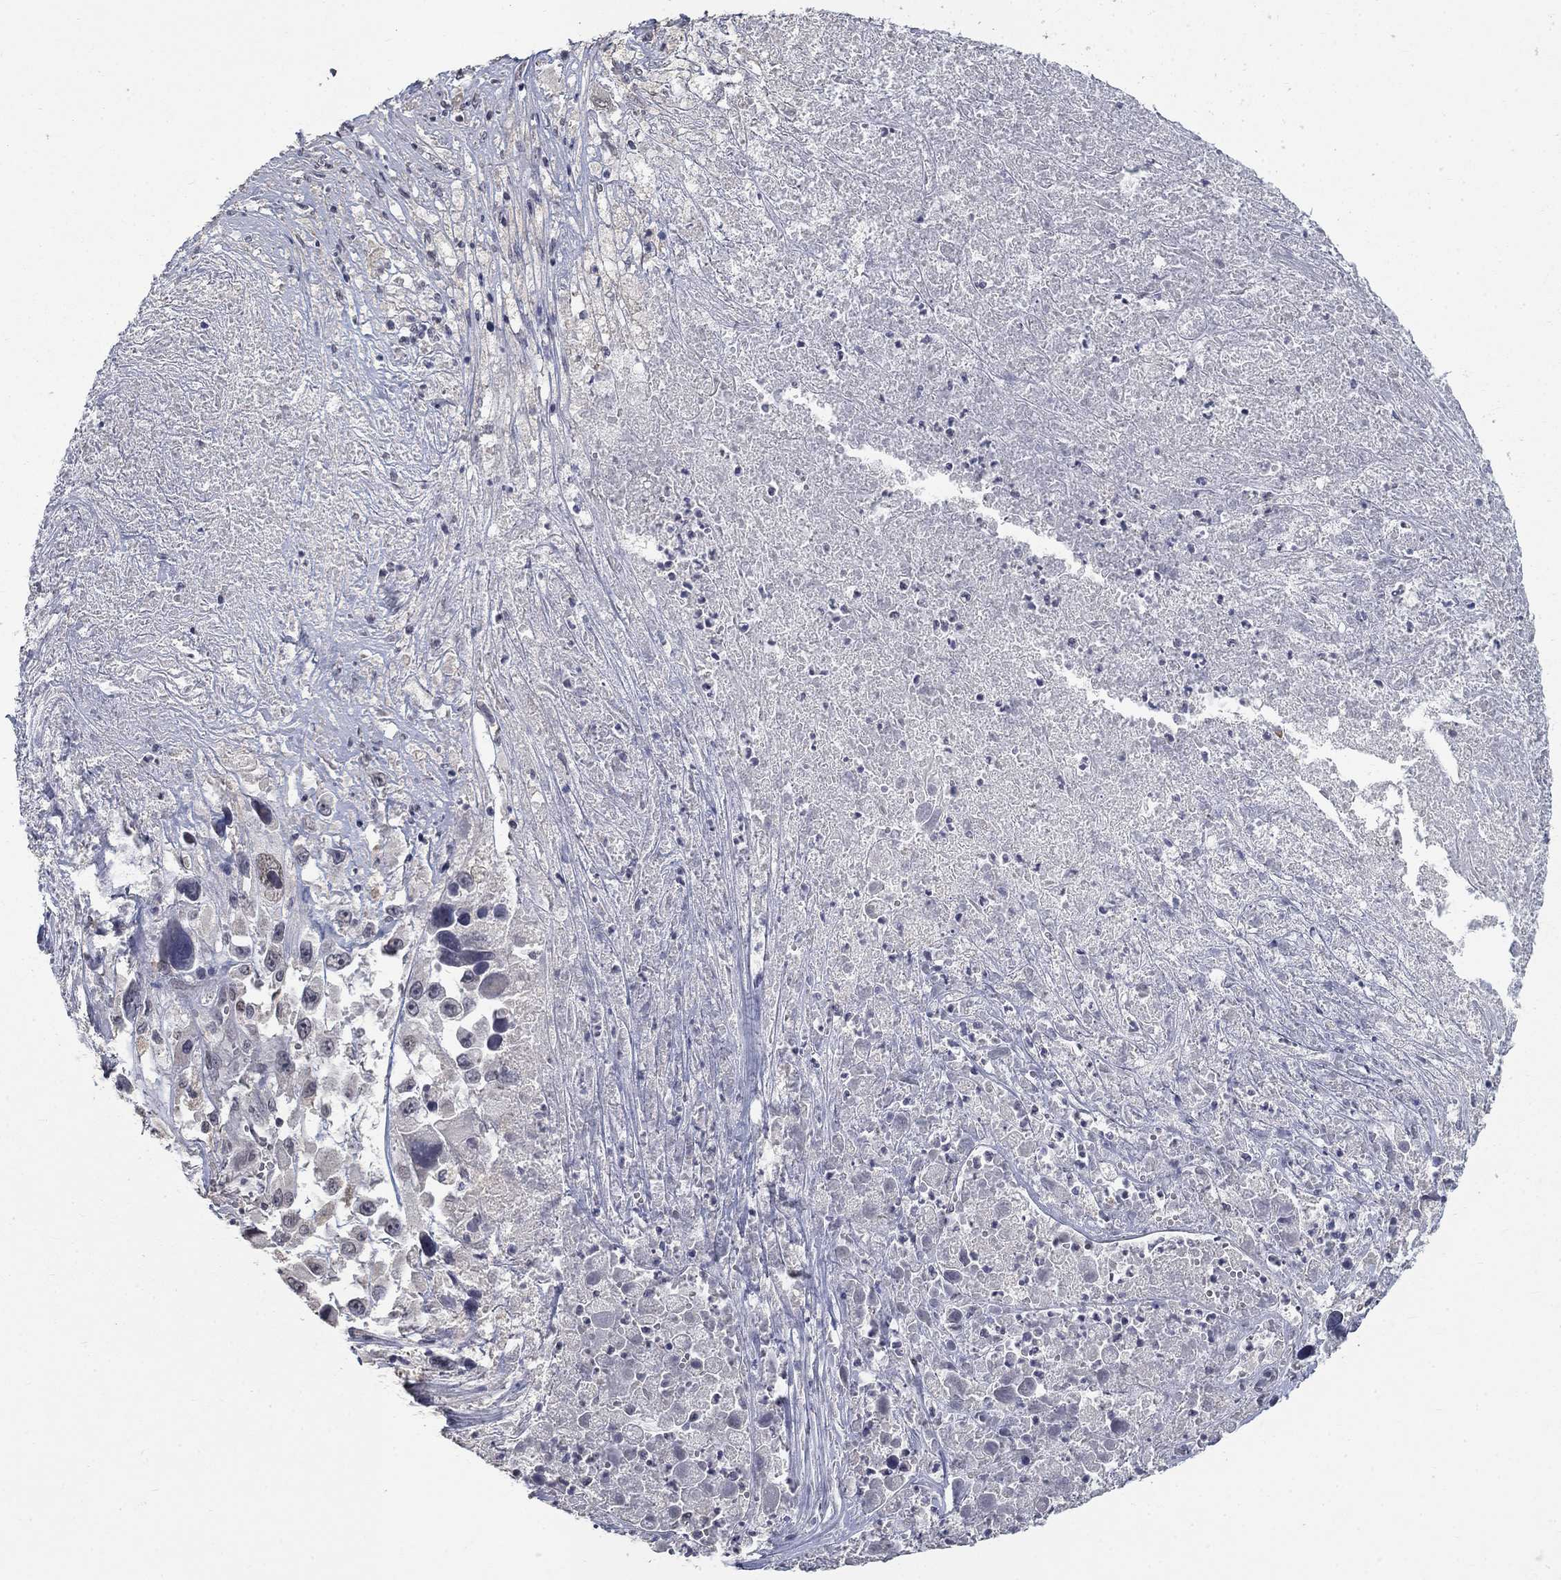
{"staining": {"intensity": "negative", "quantity": "none", "location": "none"}, "tissue": "melanoma", "cell_type": "Tumor cells", "image_type": "cancer", "snomed": [{"axis": "morphology", "description": "Malignant melanoma, Metastatic site"}, {"axis": "topography", "description": "Lymph node"}], "caption": "This micrograph is of melanoma stained with immunohistochemistry (IHC) to label a protein in brown with the nuclei are counter-stained blue. There is no positivity in tumor cells.", "gene": "SPATA33", "patient": {"sex": "male", "age": 50}}